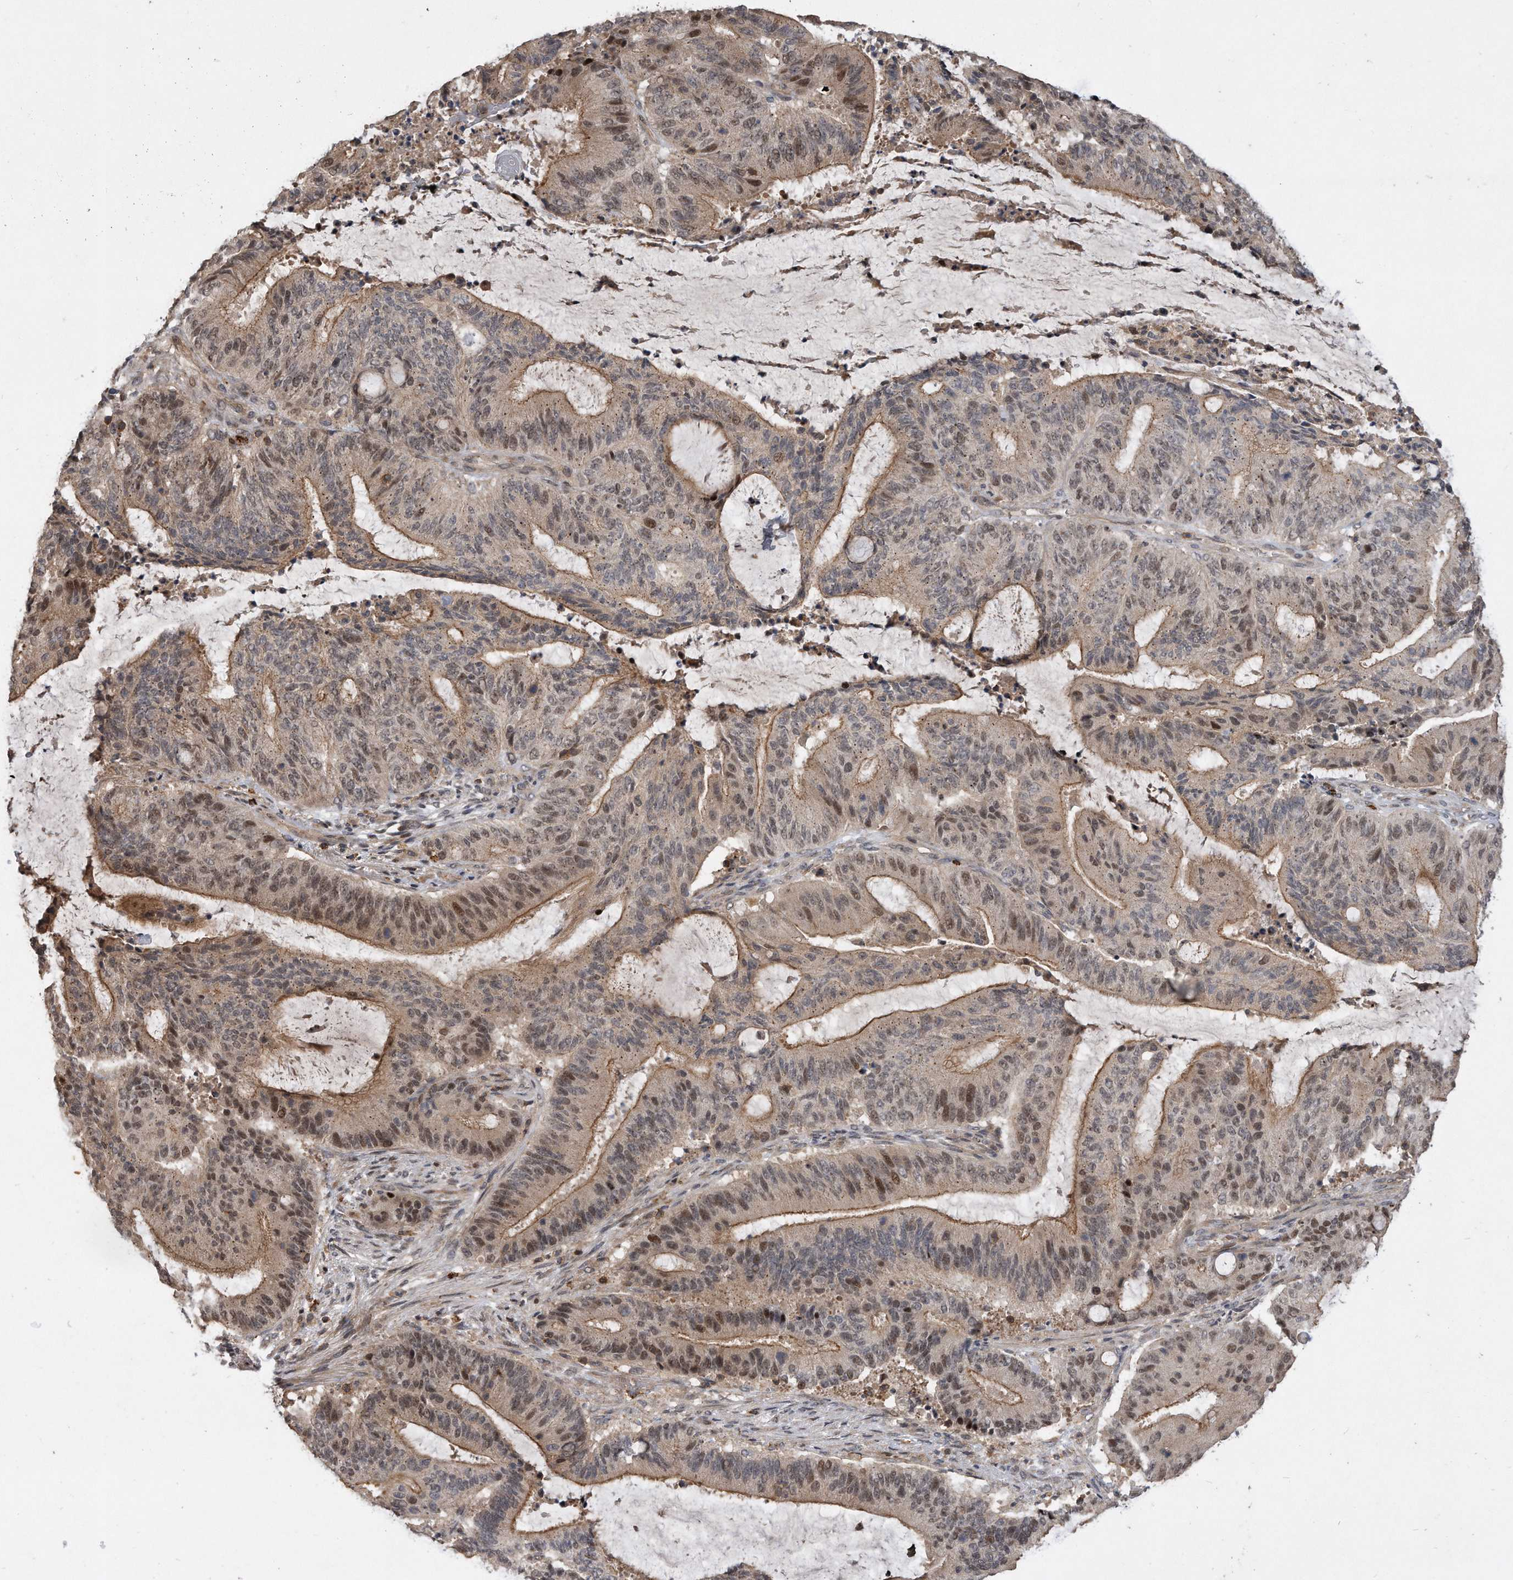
{"staining": {"intensity": "moderate", "quantity": "25%-75%", "location": "cytoplasmic/membranous,nuclear"}, "tissue": "liver cancer", "cell_type": "Tumor cells", "image_type": "cancer", "snomed": [{"axis": "morphology", "description": "Normal tissue, NOS"}, {"axis": "morphology", "description": "Cholangiocarcinoma"}, {"axis": "topography", "description": "Liver"}, {"axis": "topography", "description": "Peripheral nerve tissue"}], "caption": "High-power microscopy captured an immunohistochemistry (IHC) histopathology image of liver cholangiocarcinoma, revealing moderate cytoplasmic/membranous and nuclear positivity in about 25%-75% of tumor cells.", "gene": "PGBD2", "patient": {"sex": "female", "age": 73}}